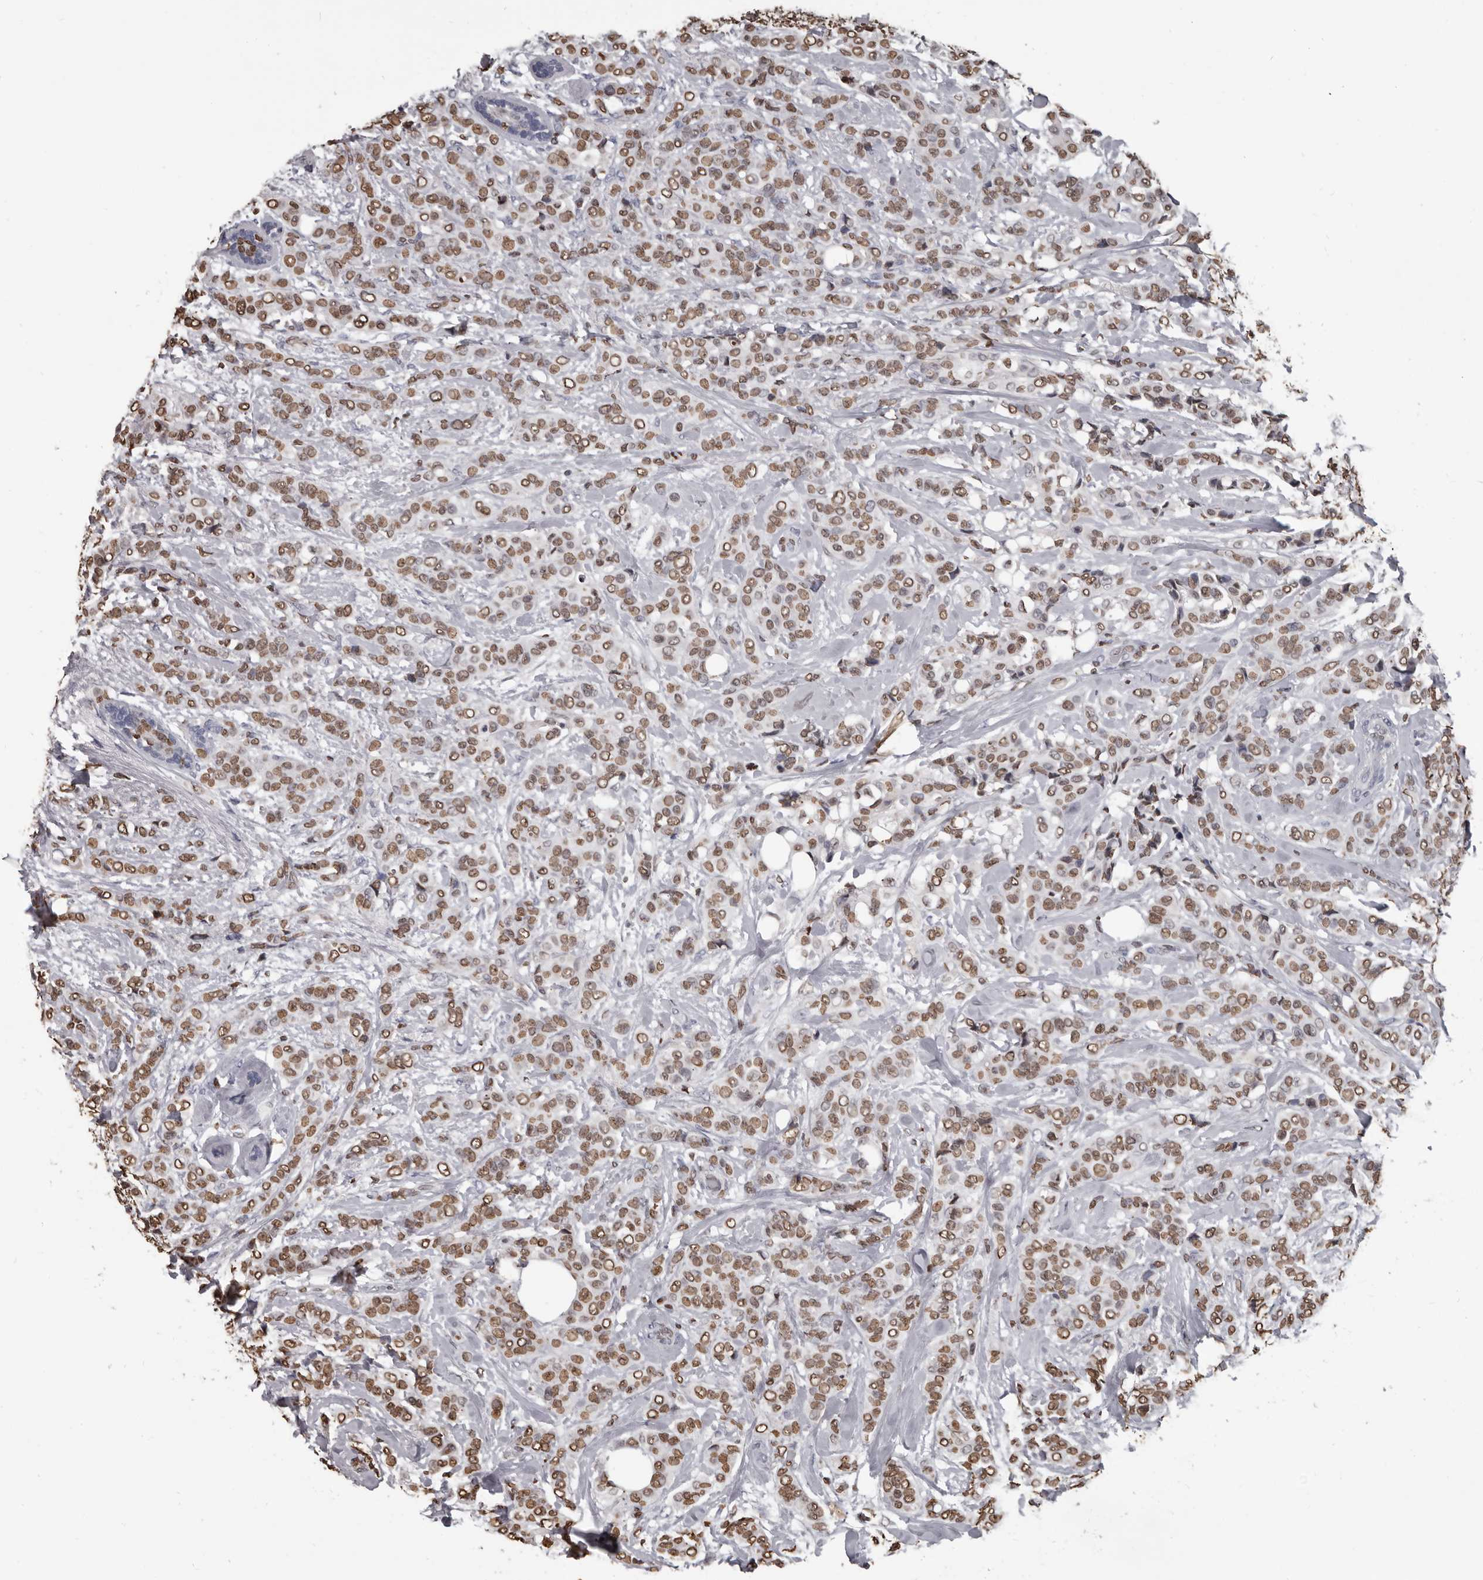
{"staining": {"intensity": "moderate", "quantity": ">75%", "location": "nuclear"}, "tissue": "breast cancer", "cell_type": "Tumor cells", "image_type": "cancer", "snomed": [{"axis": "morphology", "description": "Lobular carcinoma"}, {"axis": "topography", "description": "Breast"}], "caption": "Breast cancer (lobular carcinoma) stained with a brown dye displays moderate nuclear positive expression in approximately >75% of tumor cells.", "gene": "AHR", "patient": {"sex": "female", "age": 51}}